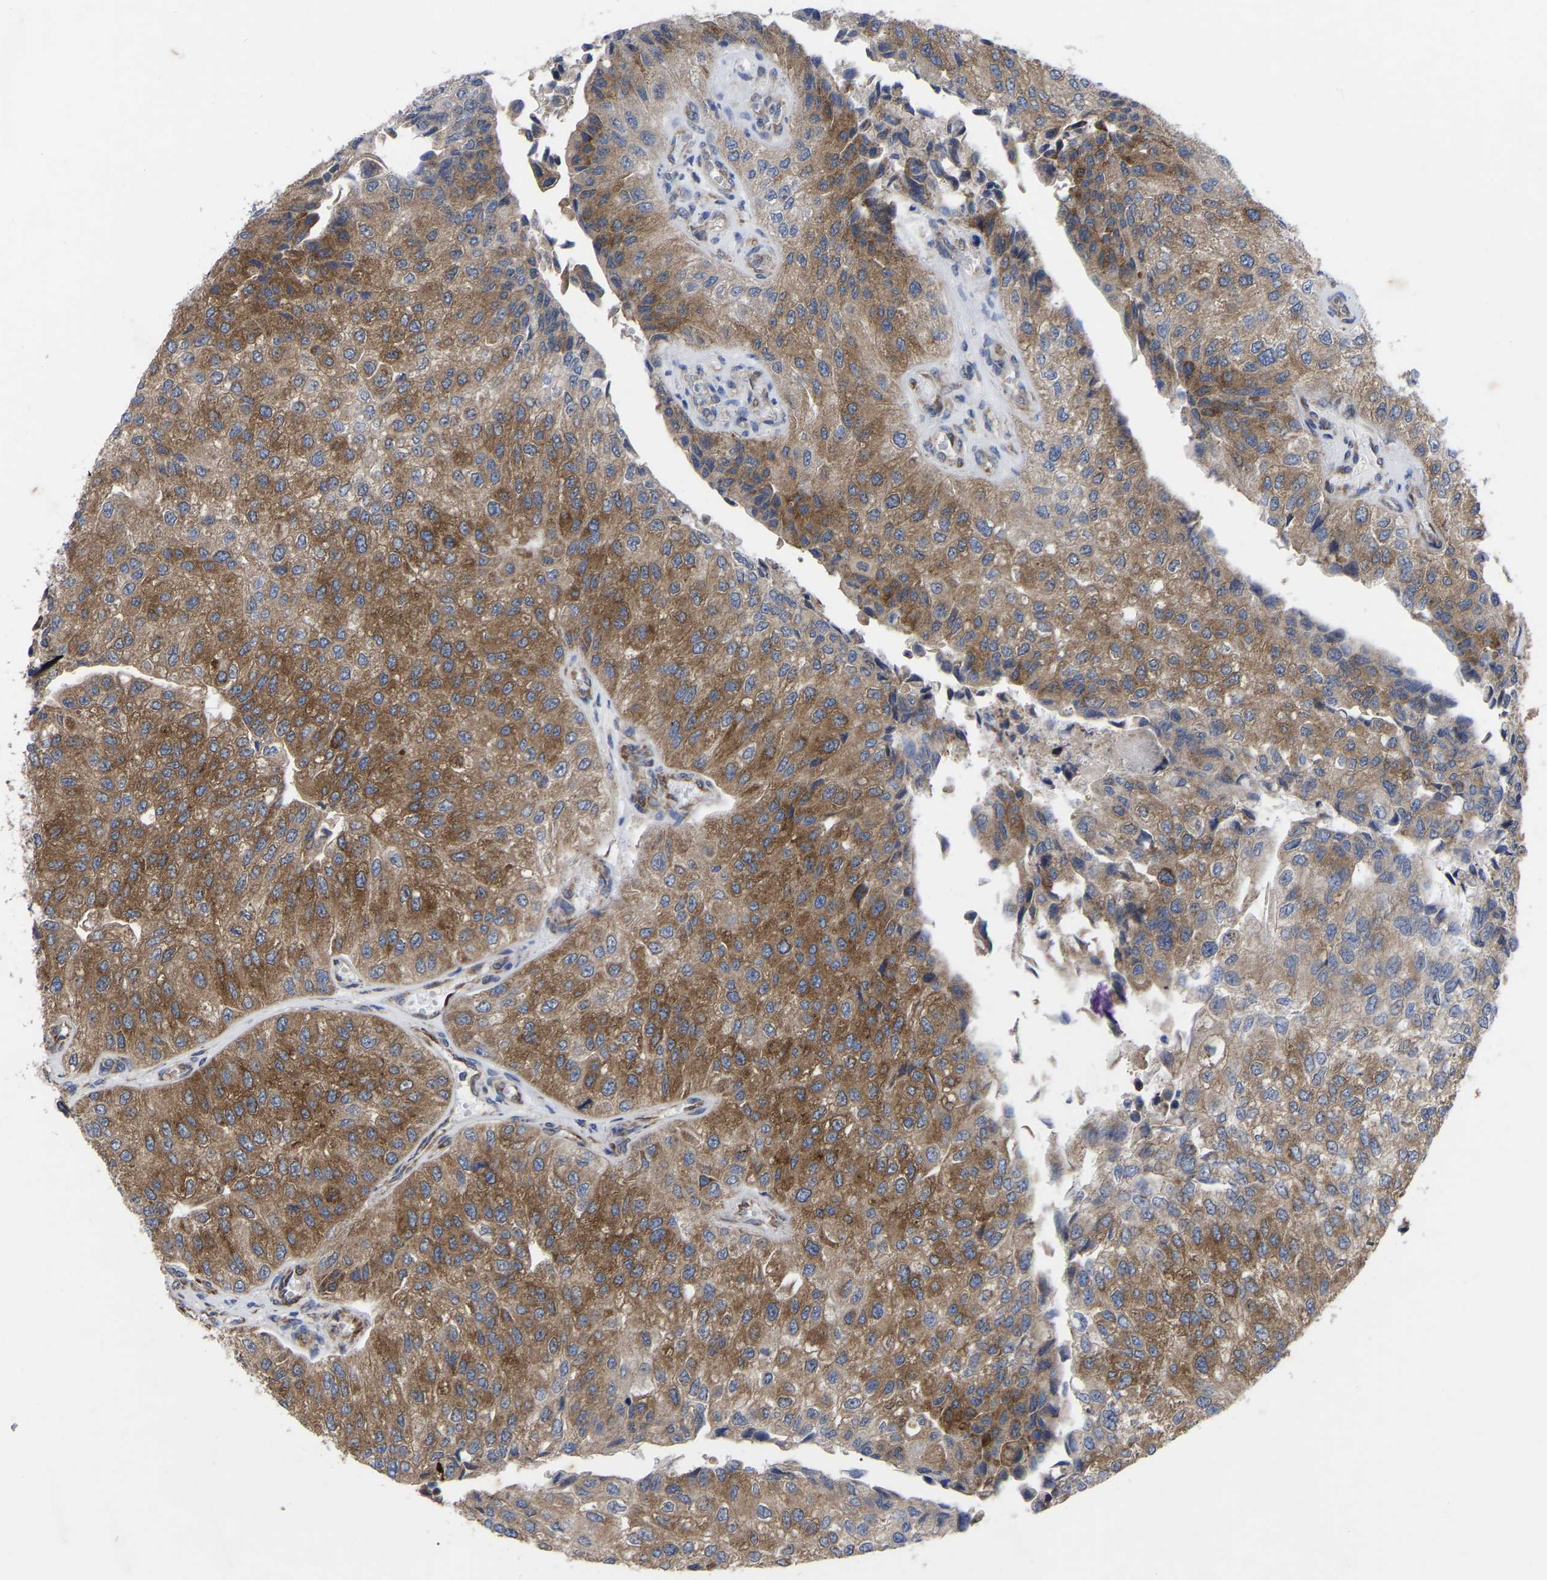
{"staining": {"intensity": "moderate", "quantity": ">75%", "location": "cytoplasmic/membranous"}, "tissue": "urothelial cancer", "cell_type": "Tumor cells", "image_type": "cancer", "snomed": [{"axis": "morphology", "description": "Urothelial carcinoma, High grade"}, {"axis": "topography", "description": "Kidney"}, {"axis": "topography", "description": "Urinary bladder"}], "caption": "About >75% of tumor cells in human urothelial cancer show moderate cytoplasmic/membranous protein staining as visualized by brown immunohistochemical staining.", "gene": "TCP1", "patient": {"sex": "male", "age": 77}}